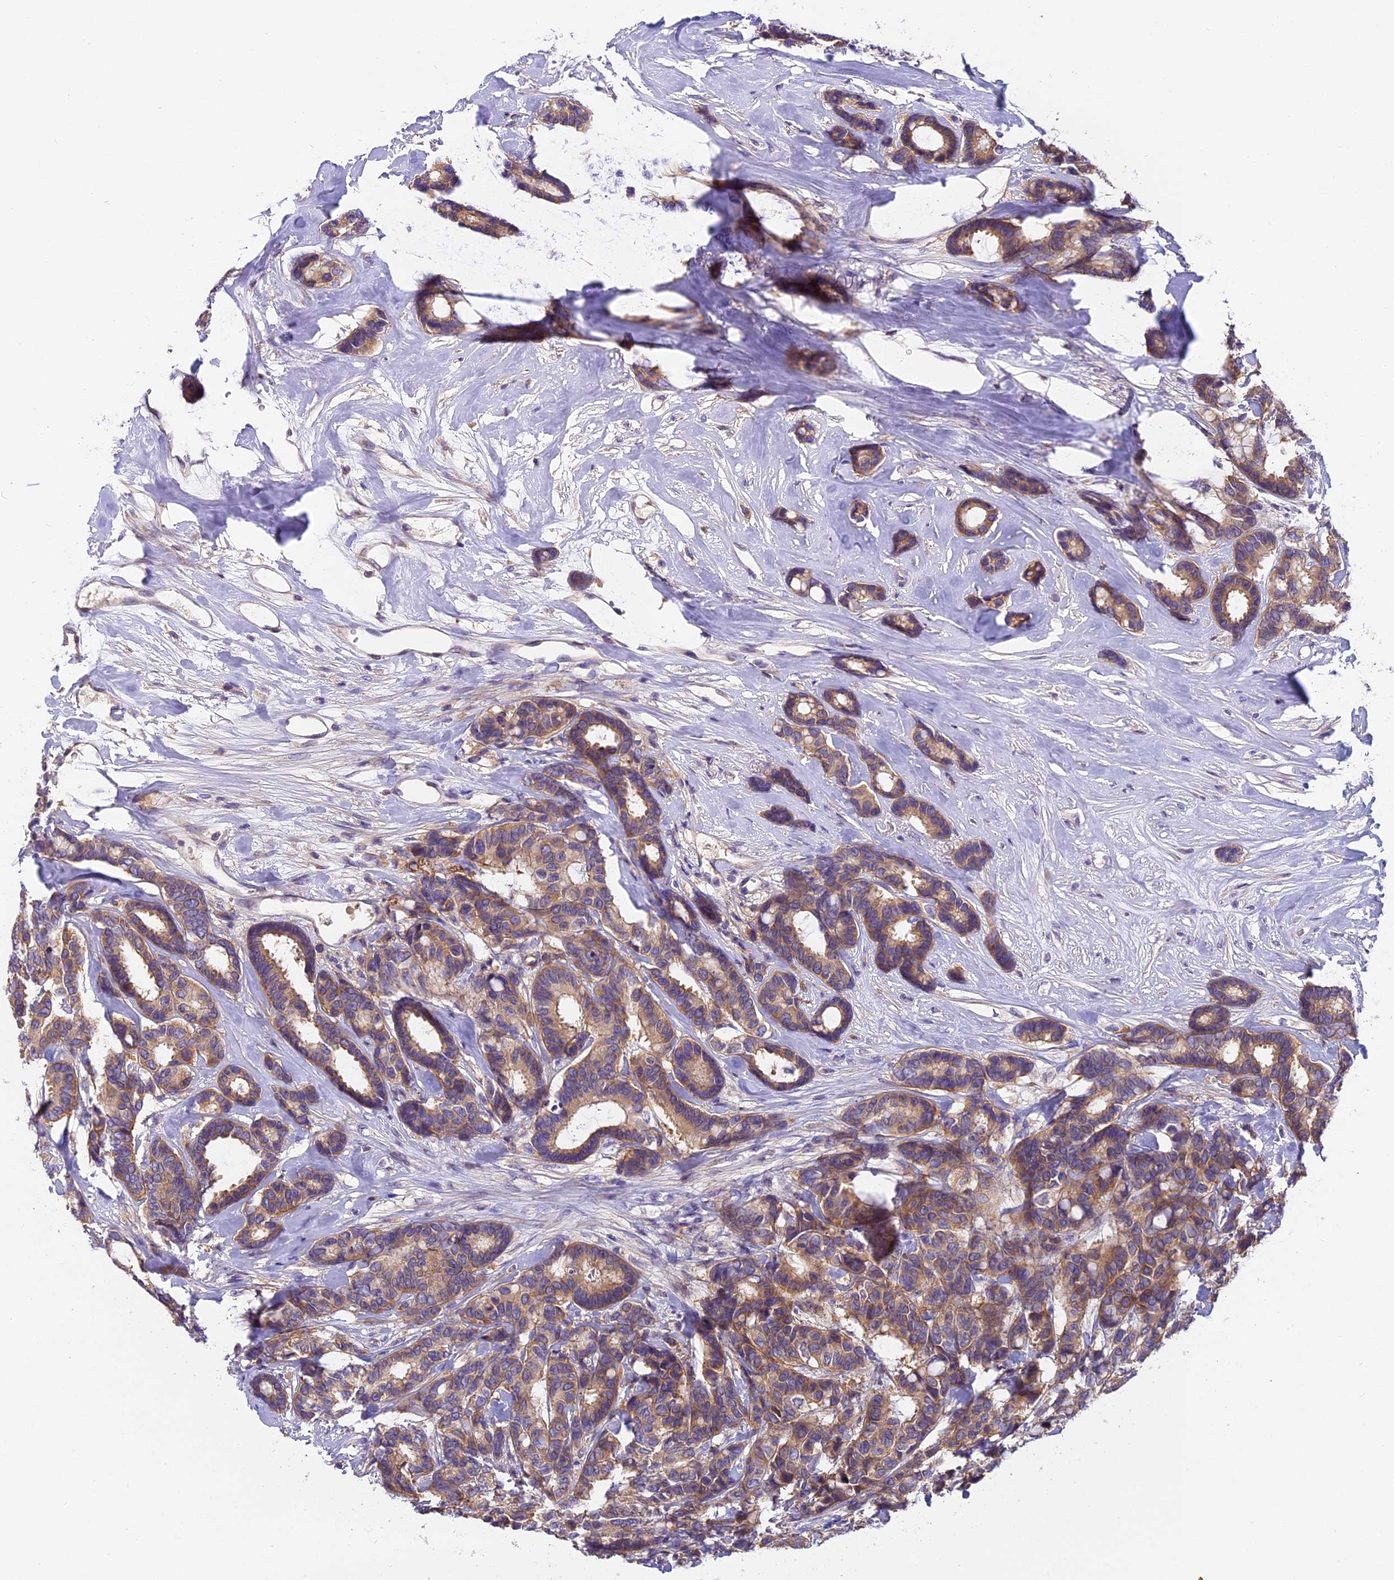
{"staining": {"intensity": "moderate", "quantity": ">75%", "location": "cytoplasmic/membranous"}, "tissue": "breast cancer", "cell_type": "Tumor cells", "image_type": "cancer", "snomed": [{"axis": "morphology", "description": "Duct carcinoma"}, {"axis": "topography", "description": "Breast"}], "caption": "A high-resolution micrograph shows immunohistochemistry staining of breast infiltrating ductal carcinoma, which demonstrates moderate cytoplasmic/membranous staining in about >75% of tumor cells.", "gene": "FAM98C", "patient": {"sex": "female", "age": 87}}